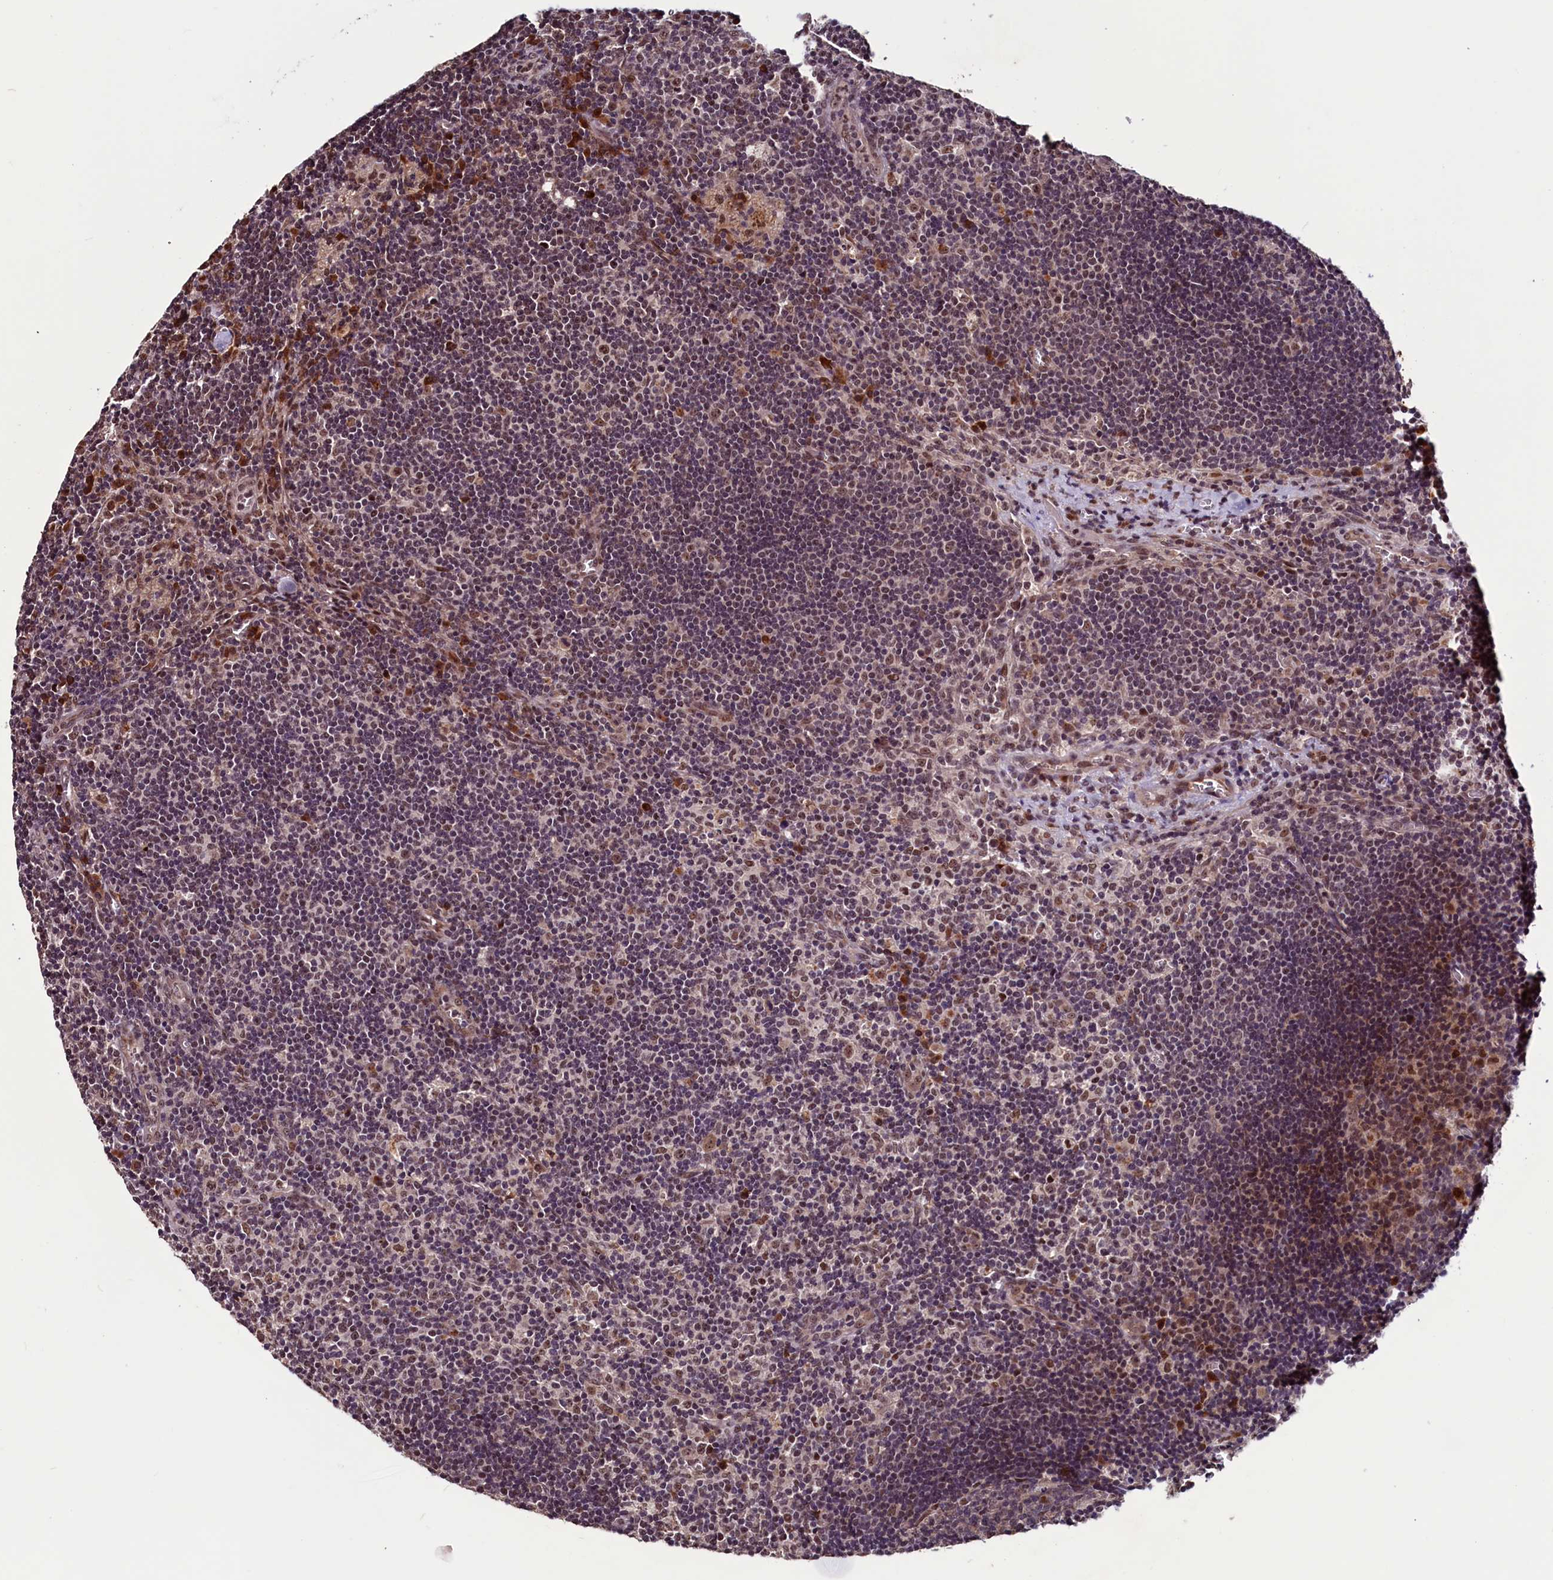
{"staining": {"intensity": "moderate", "quantity": "25%-75%", "location": "nuclear"}, "tissue": "lymph node", "cell_type": "Germinal center cells", "image_type": "normal", "snomed": [{"axis": "morphology", "description": "Normal tissue, NOS"}, {"axis": "topography", "description": "Lymph node"}], "caption": "High-power microscopy captured an IHC micrograph of unremarkable lymph node, revealing moderate nuclear staining in approximately 25%-75% of germinal center cells.", "gene": "RNMT", "patient": {"sex": "male", "age": 58}}